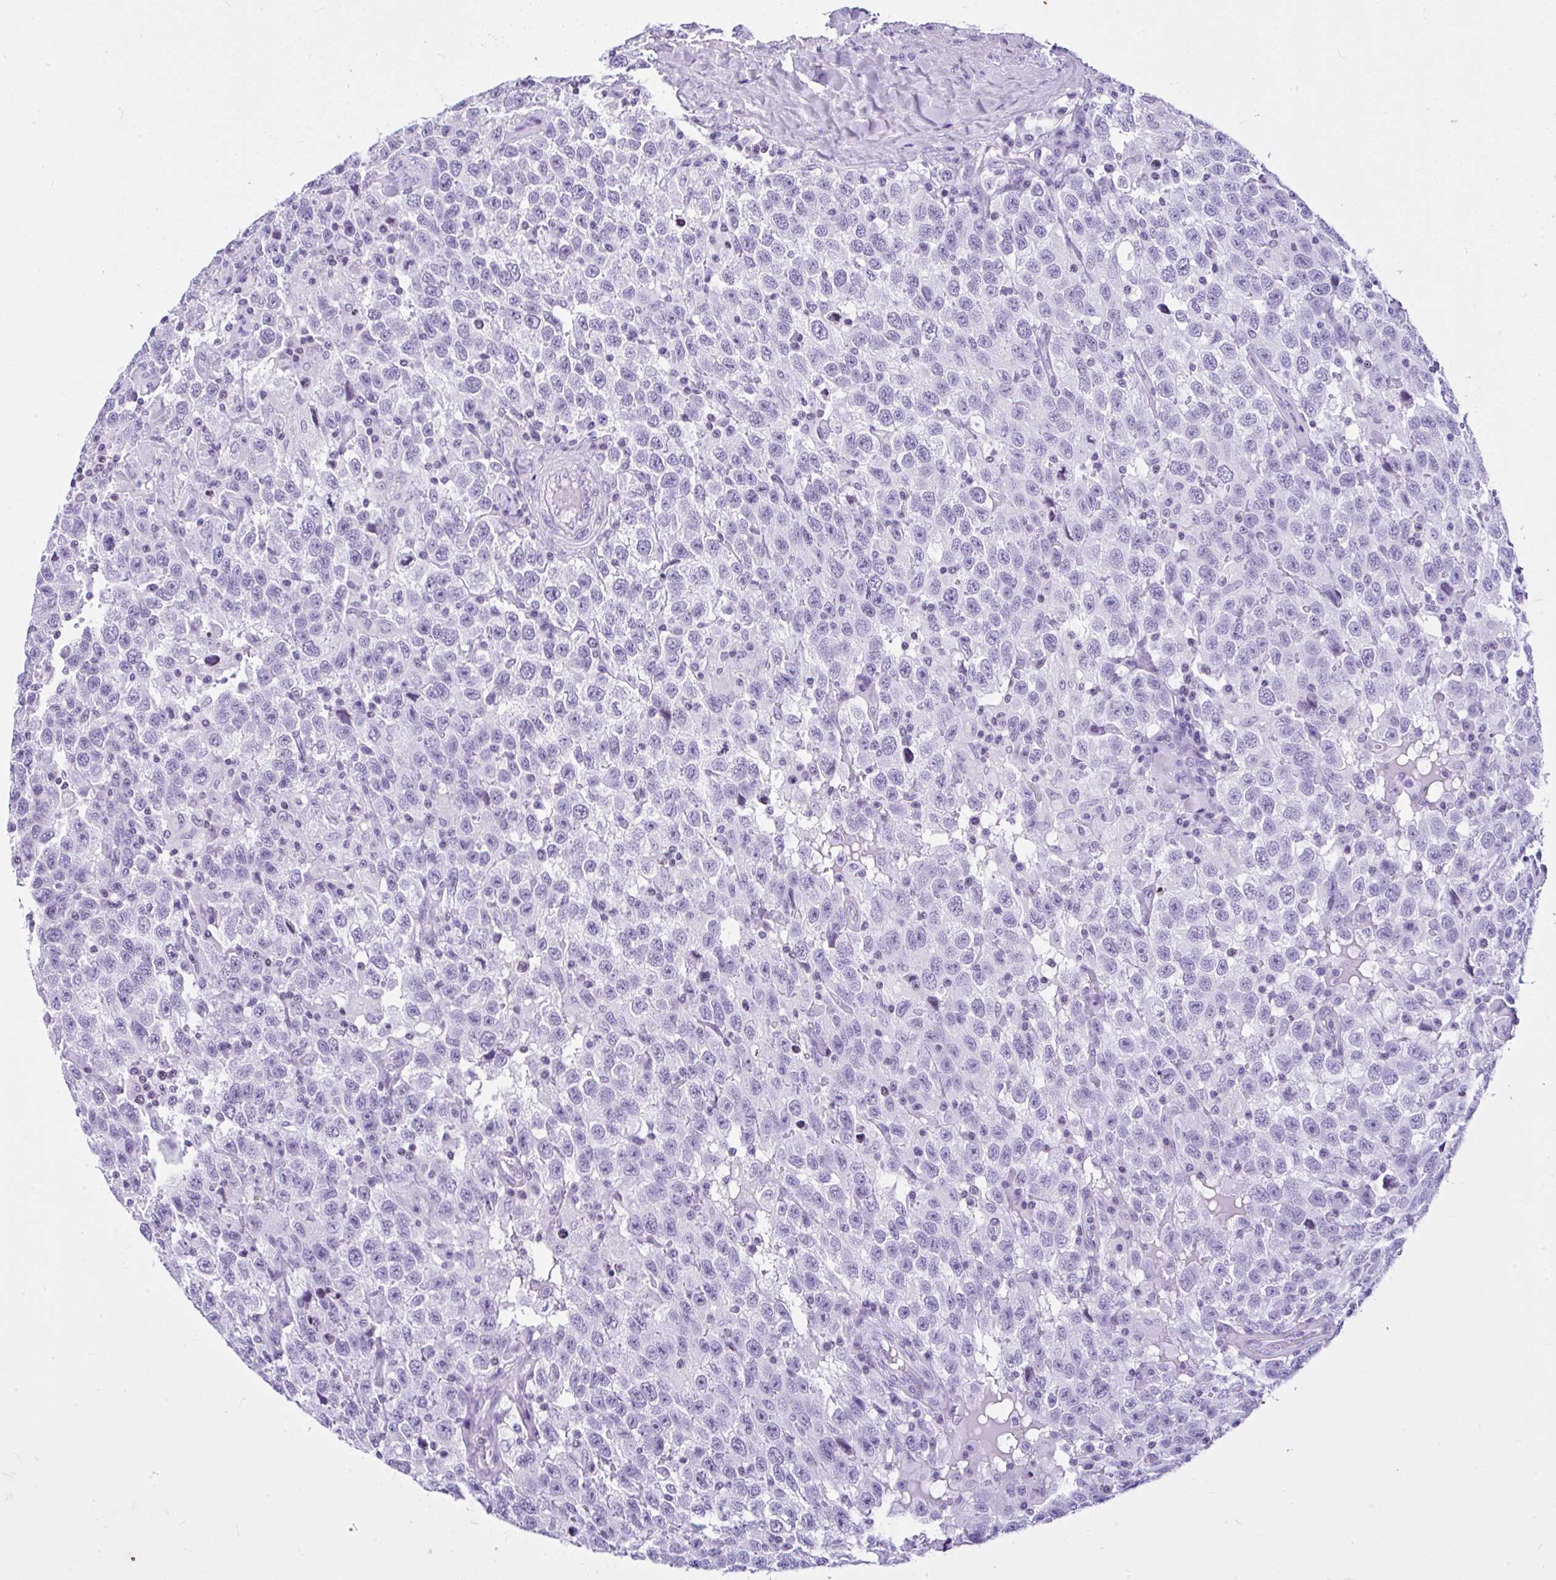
{"staining": {"intensity": "negative", "quantity": "none", "location": "none"}, "tissue": "testis cancer", "cell_type": "Tumor cells", "image_type": "cancer", "snomed": [{"axis": "morphology", "description": "Seminoma, NOS"}, {"axis": "topography", "description": "Testis"}], "caption": "IHC micrograph of neoplastic tissue: testis seminoma stained with DAB (3,3'-diaminobenzidine) exhibits no significant protein staining in tumor cells. (Immunohistochemistry (ihc), brightfield microscopy, high magnification).", "gene": "KRT27", "patient": {"sex": "male", "age": 41}}